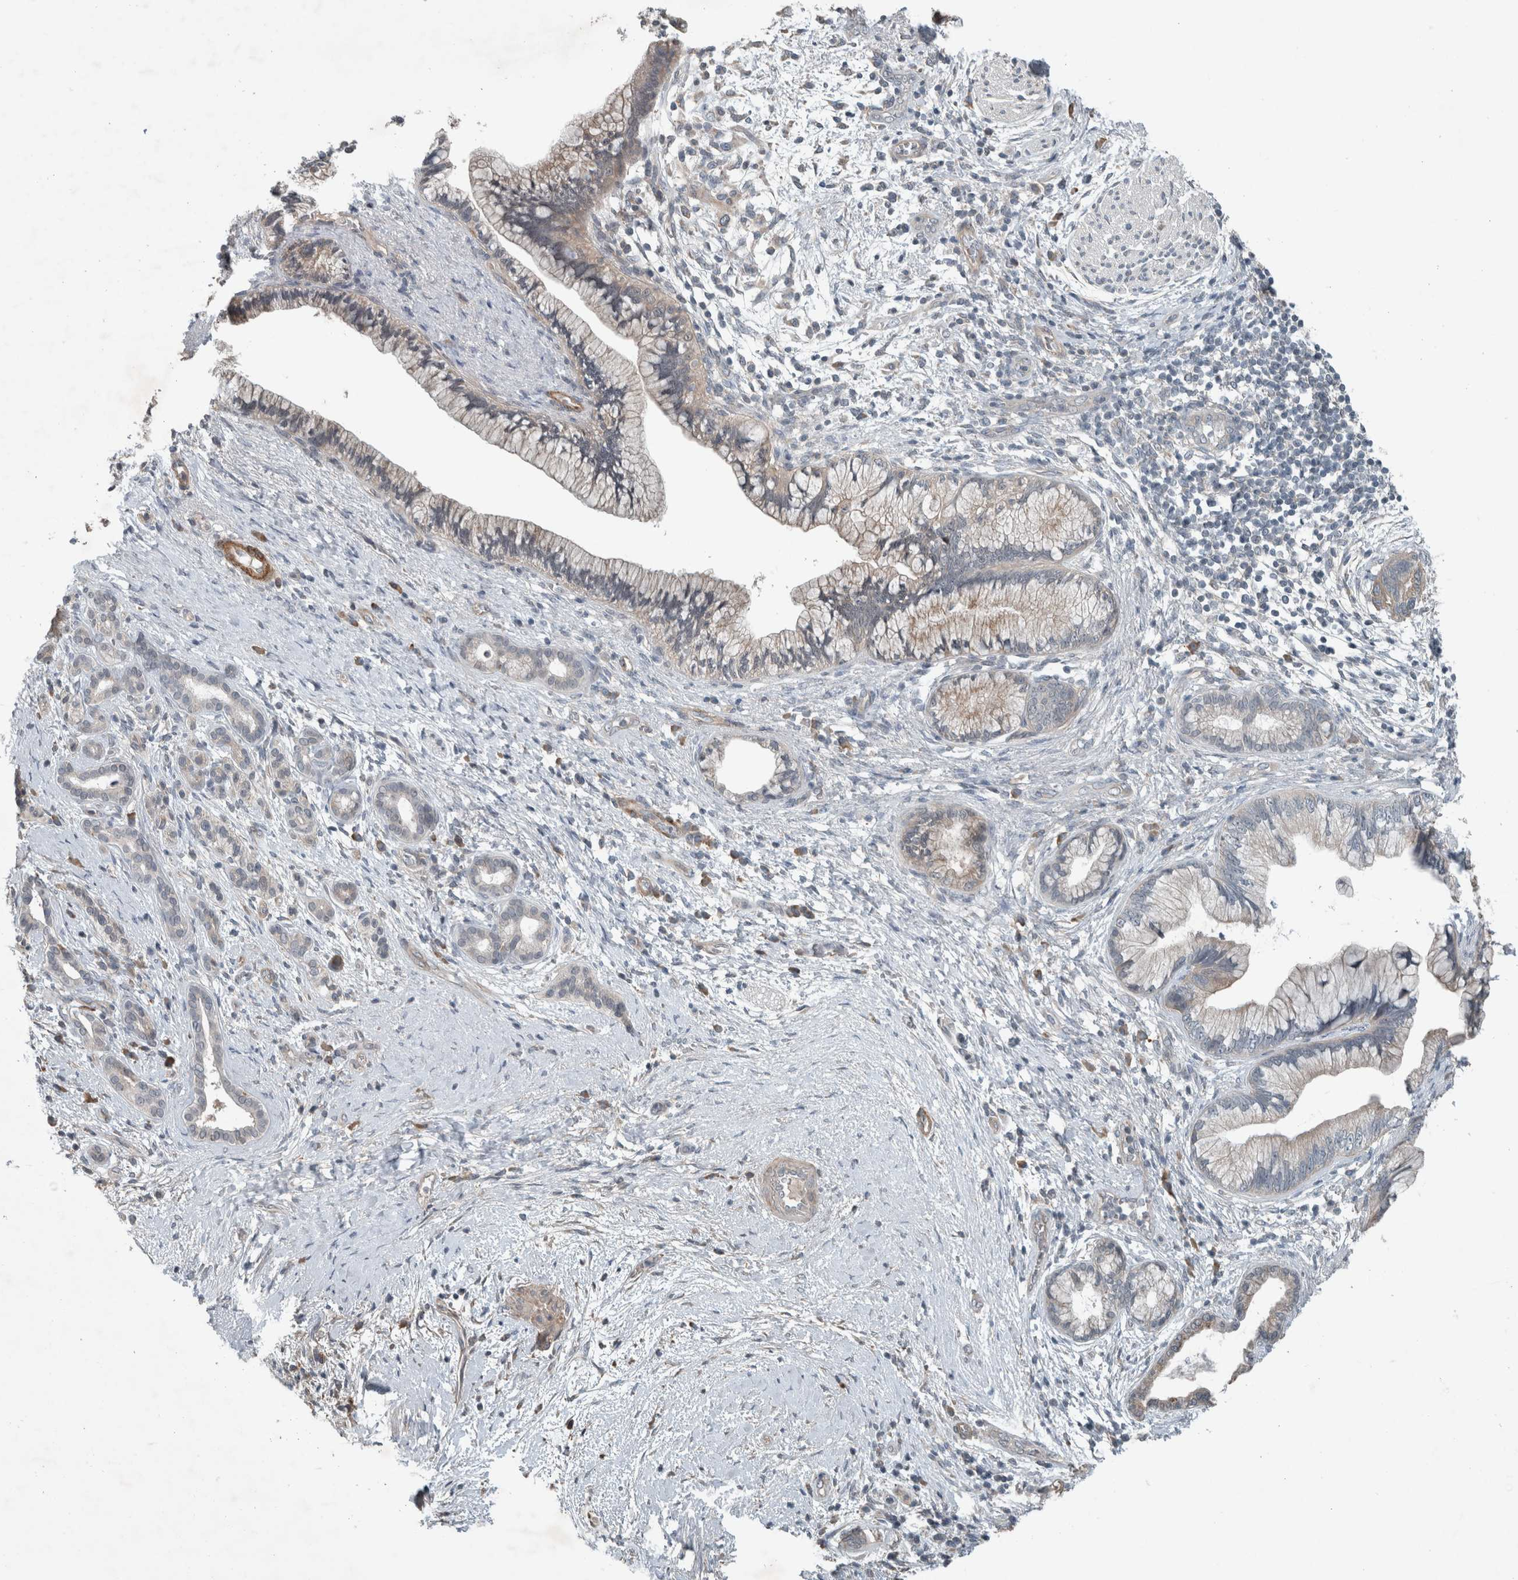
{"staining": {"intensity": "weak", "quantity": "25%-75%", "location": "cytoplasmic/membranous"}, "tissue": "pancreatic cancer", "cell_type": "Tumor cells", "image_type": "cancer", "snomed": [{"axis": "morphology", "description": "Adenocarcinoma, NOS"}, {"axis": "topography", "description": "Pancreas"}], "caption": "Immunohistochemical staining of pancreatic adenocarcinoma demonstrates low levels of weak cytoplasmic/membranous staining in approximately 25%-75% of tumor cells.", "gene": "JADE2", "patient": {"sex": "male", "age": 59}}